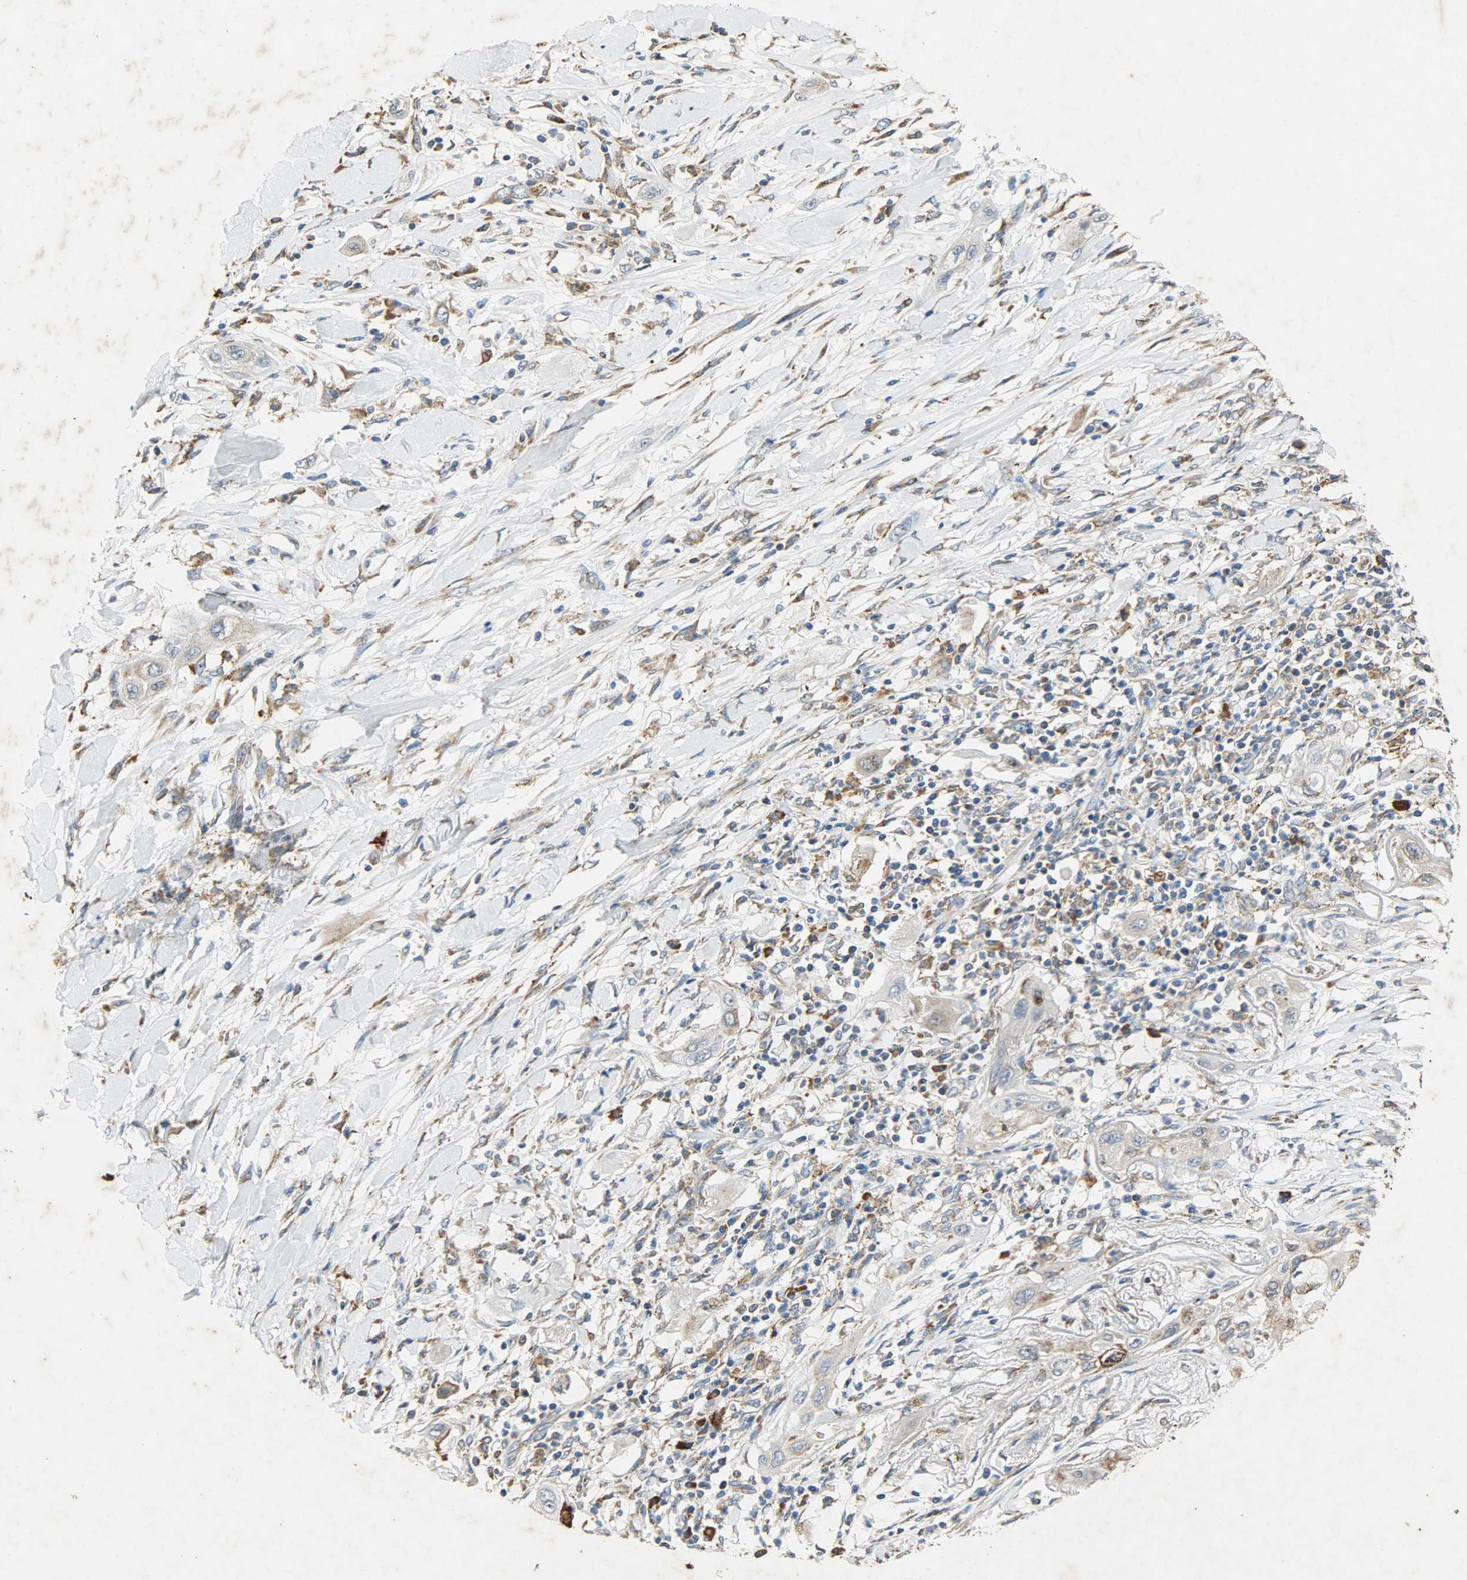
{"staining": {"intensity": "weak", "quantity": ">75%", "location": "cytoplasmic/membranous"}, "tissue": "lung cancer", "cell_type": "Tumor cells", "image_type": "cancer", "snomed": [{"axis": "morphology", "description": "Squamous cell carcinoma, NOS"}, {"axis": "topography", "description": "Lung"}], "caption": "Tumor cells exhibit low levels of weak cytoplasmic/membranous positivity in about >75% of cells in human squamous cell carcinoma (lung). (IHC, brightfield microscopy, high magnification).", "gene": "HSPA5", "patient": {"sex": "female", "age": 47}}